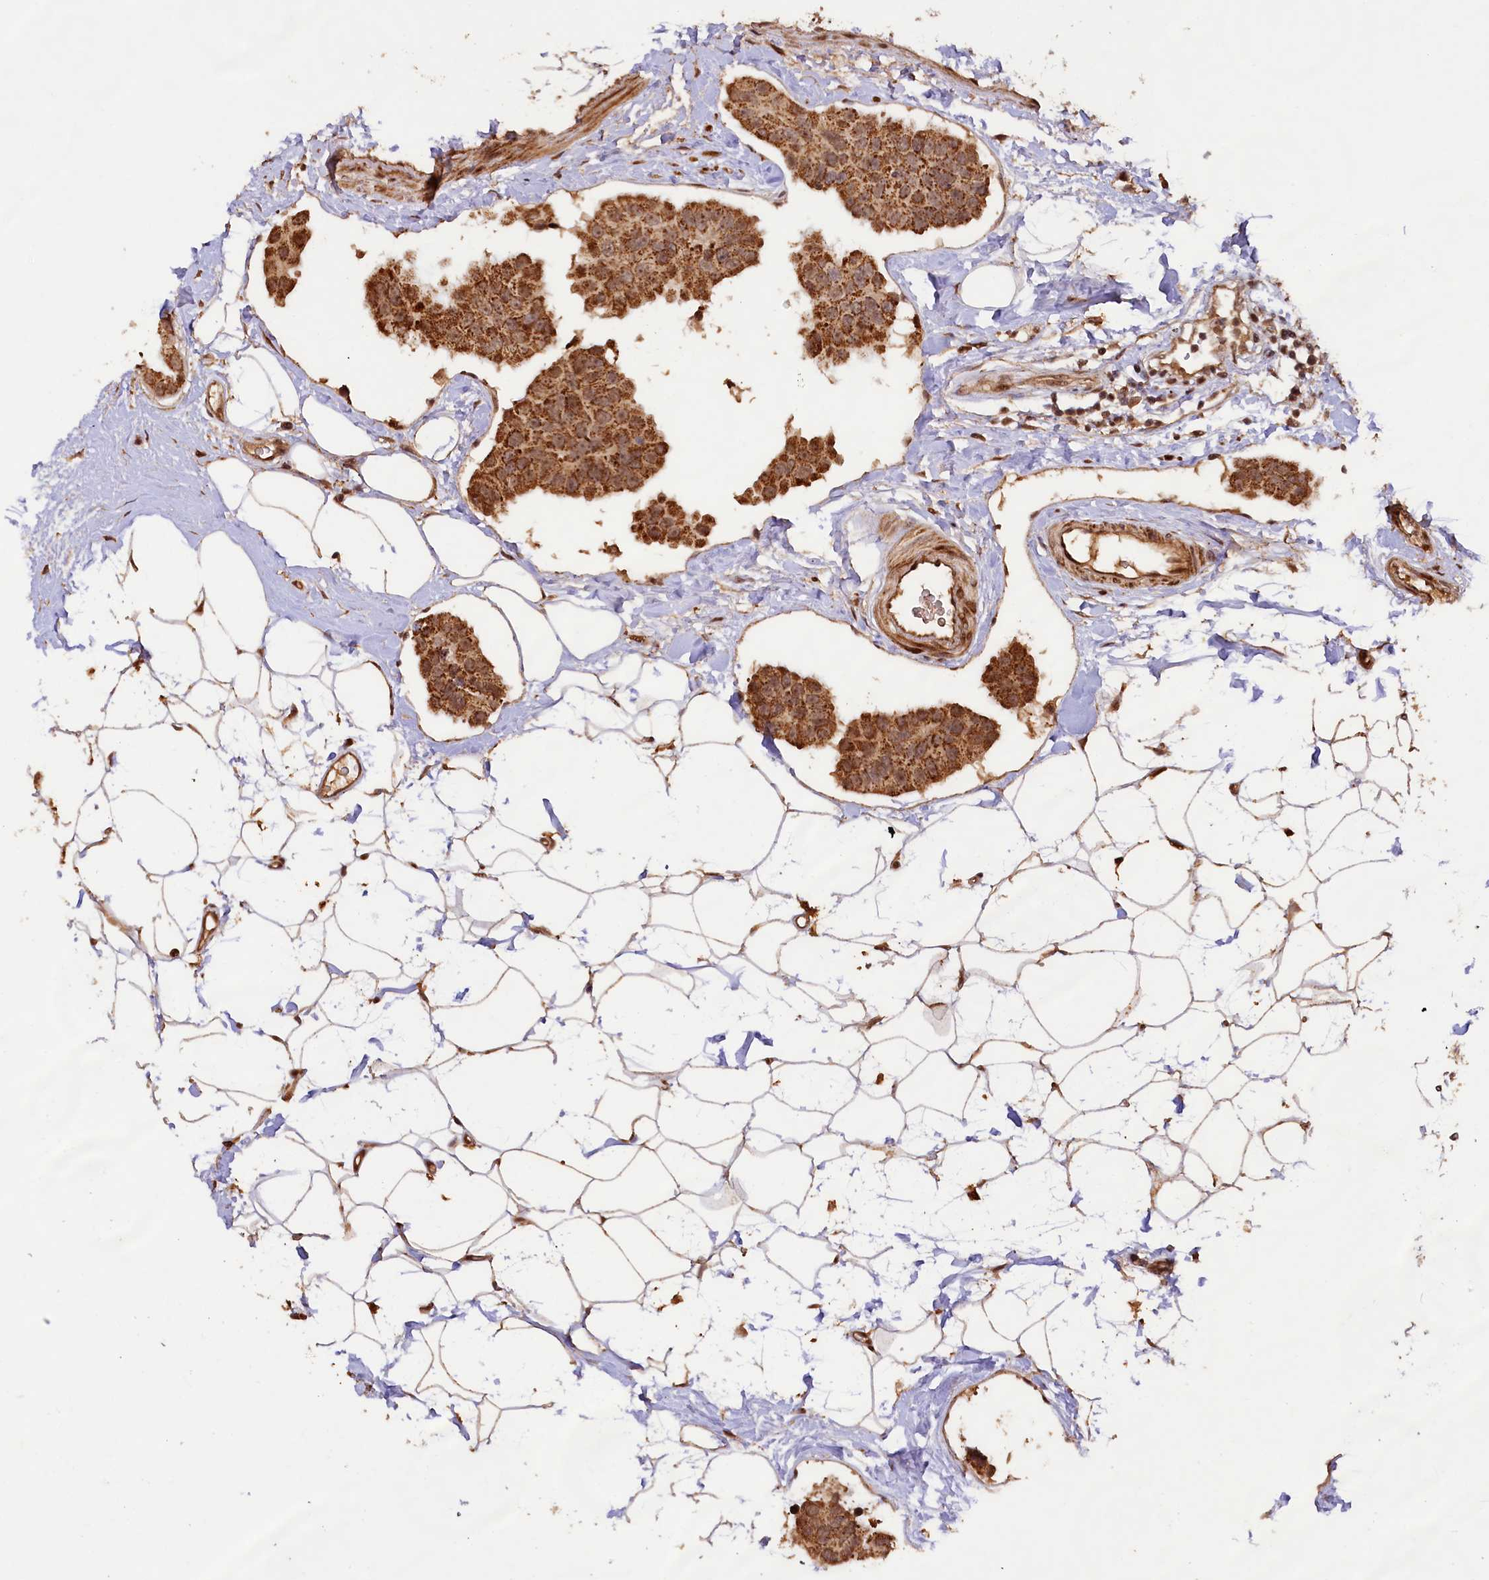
{"staining": {"intensity": "moderate", "quantity": ">75%", "location": "cytoplasmic/membranous"}, "tissue": "breast cancer", "cell_type": "Tumor cells", "image_type": "cancer", "snomed": [{"axis": "morphology", "description": "Normal tissue, NOS"}, {"axis": "morphology", "description": "Duct carcinoma"}, {"axis": "topography", "description": "Breast"}], "caption": "Brown immunohistochemical staining in human breast cancer (infiltrating ductal carcinoma) exhibits moderate cytoplasmic/membranous positivity in about >75% of tumor cells. (DAB IHC, brown staining for protein, blue staining for nuclei).", "gene": "SHPRH", "patient": {"sex": "female", "age": 39}}